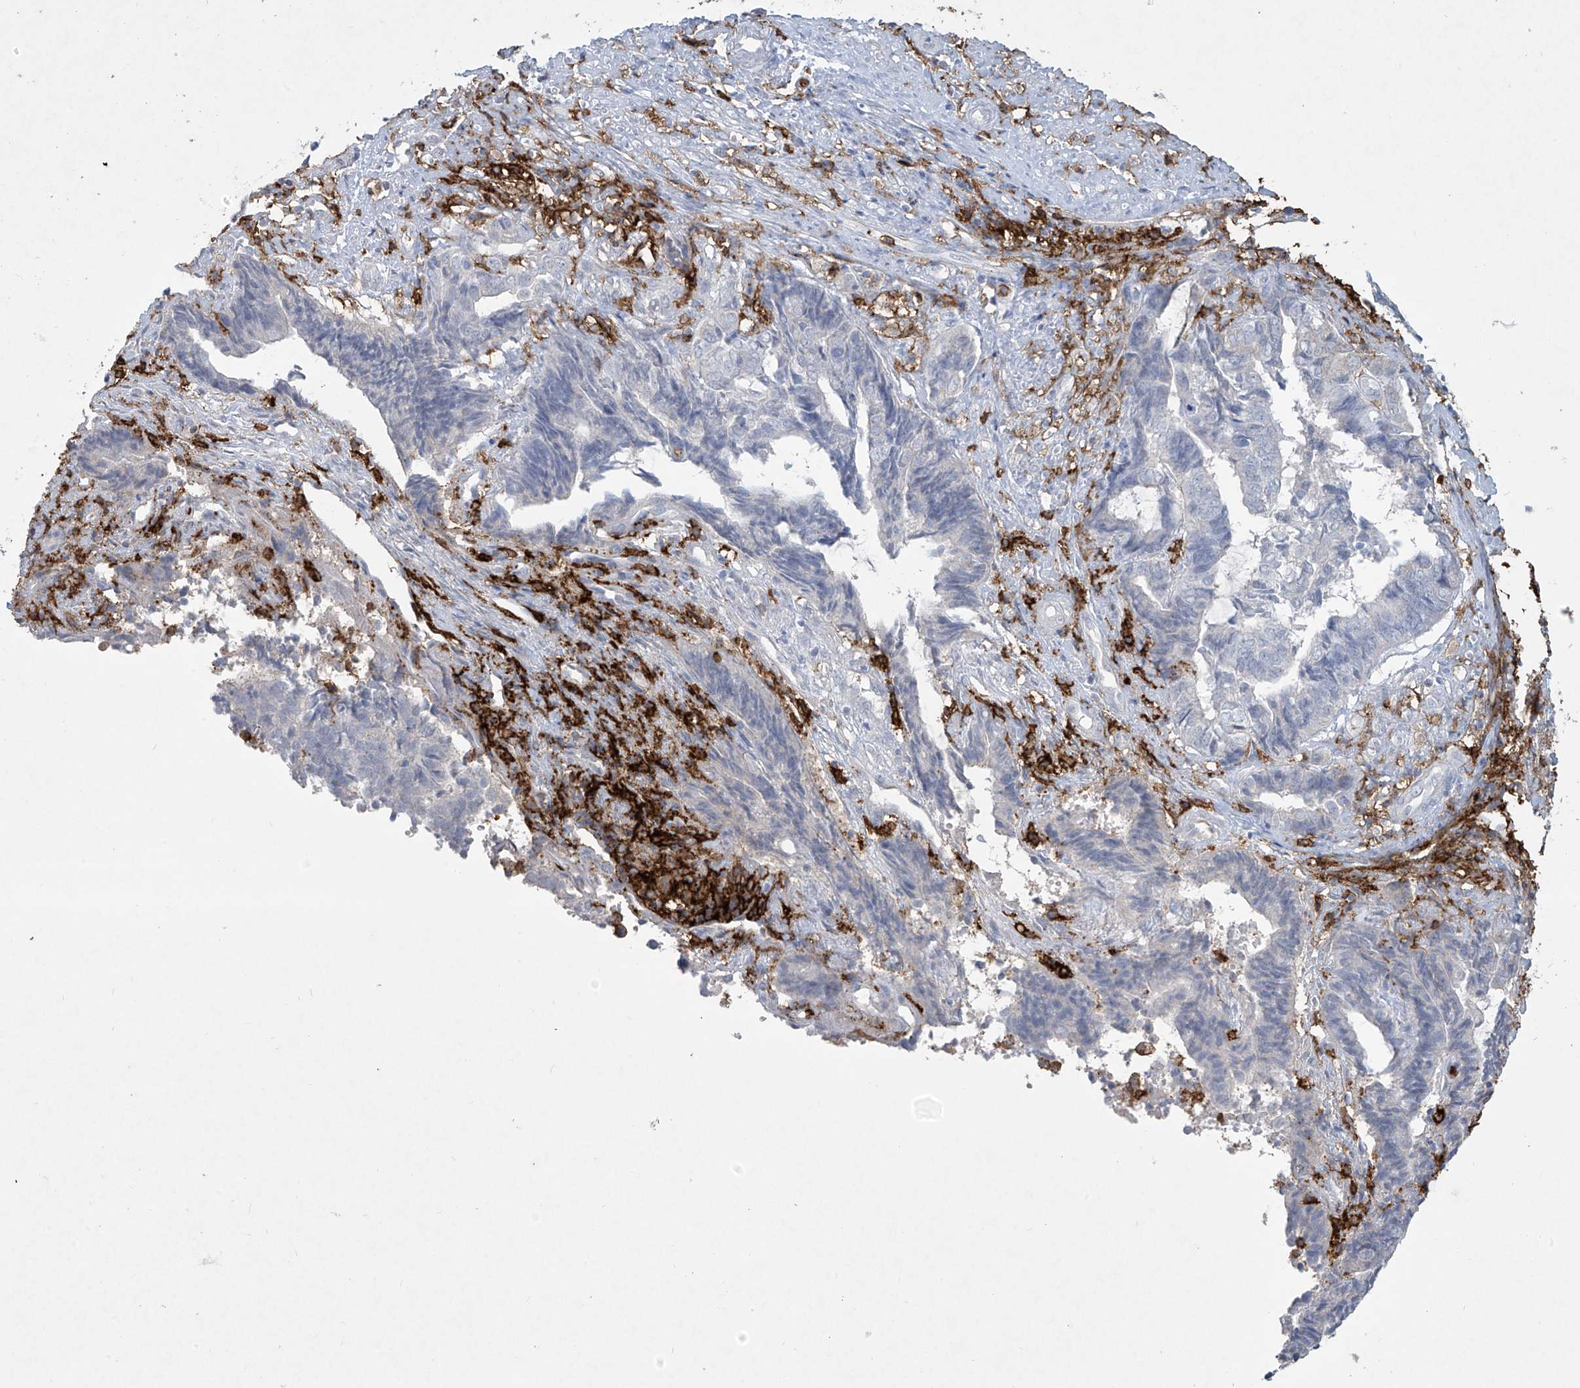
{"staining": {"intensity": "negative", "quantity": "none", "location": "none"}, "tissue": "endometrial cancer", "cell_type": "Tumor cells", "image_type": "cancer", "snomed": [{"axis": "morphology", "description": "Adenocarcinoma, NOS"}, {"axis": "topography", "description": "Uterus"}, {"axis": "topography", "description": "Endometrium"}], "caption": "IHC of endometrial cancer (adenocarcinoma) displays no staining in tumor cells.", "gene": "FCGR3A", "patient": {"sex": "female", "age": 70}}